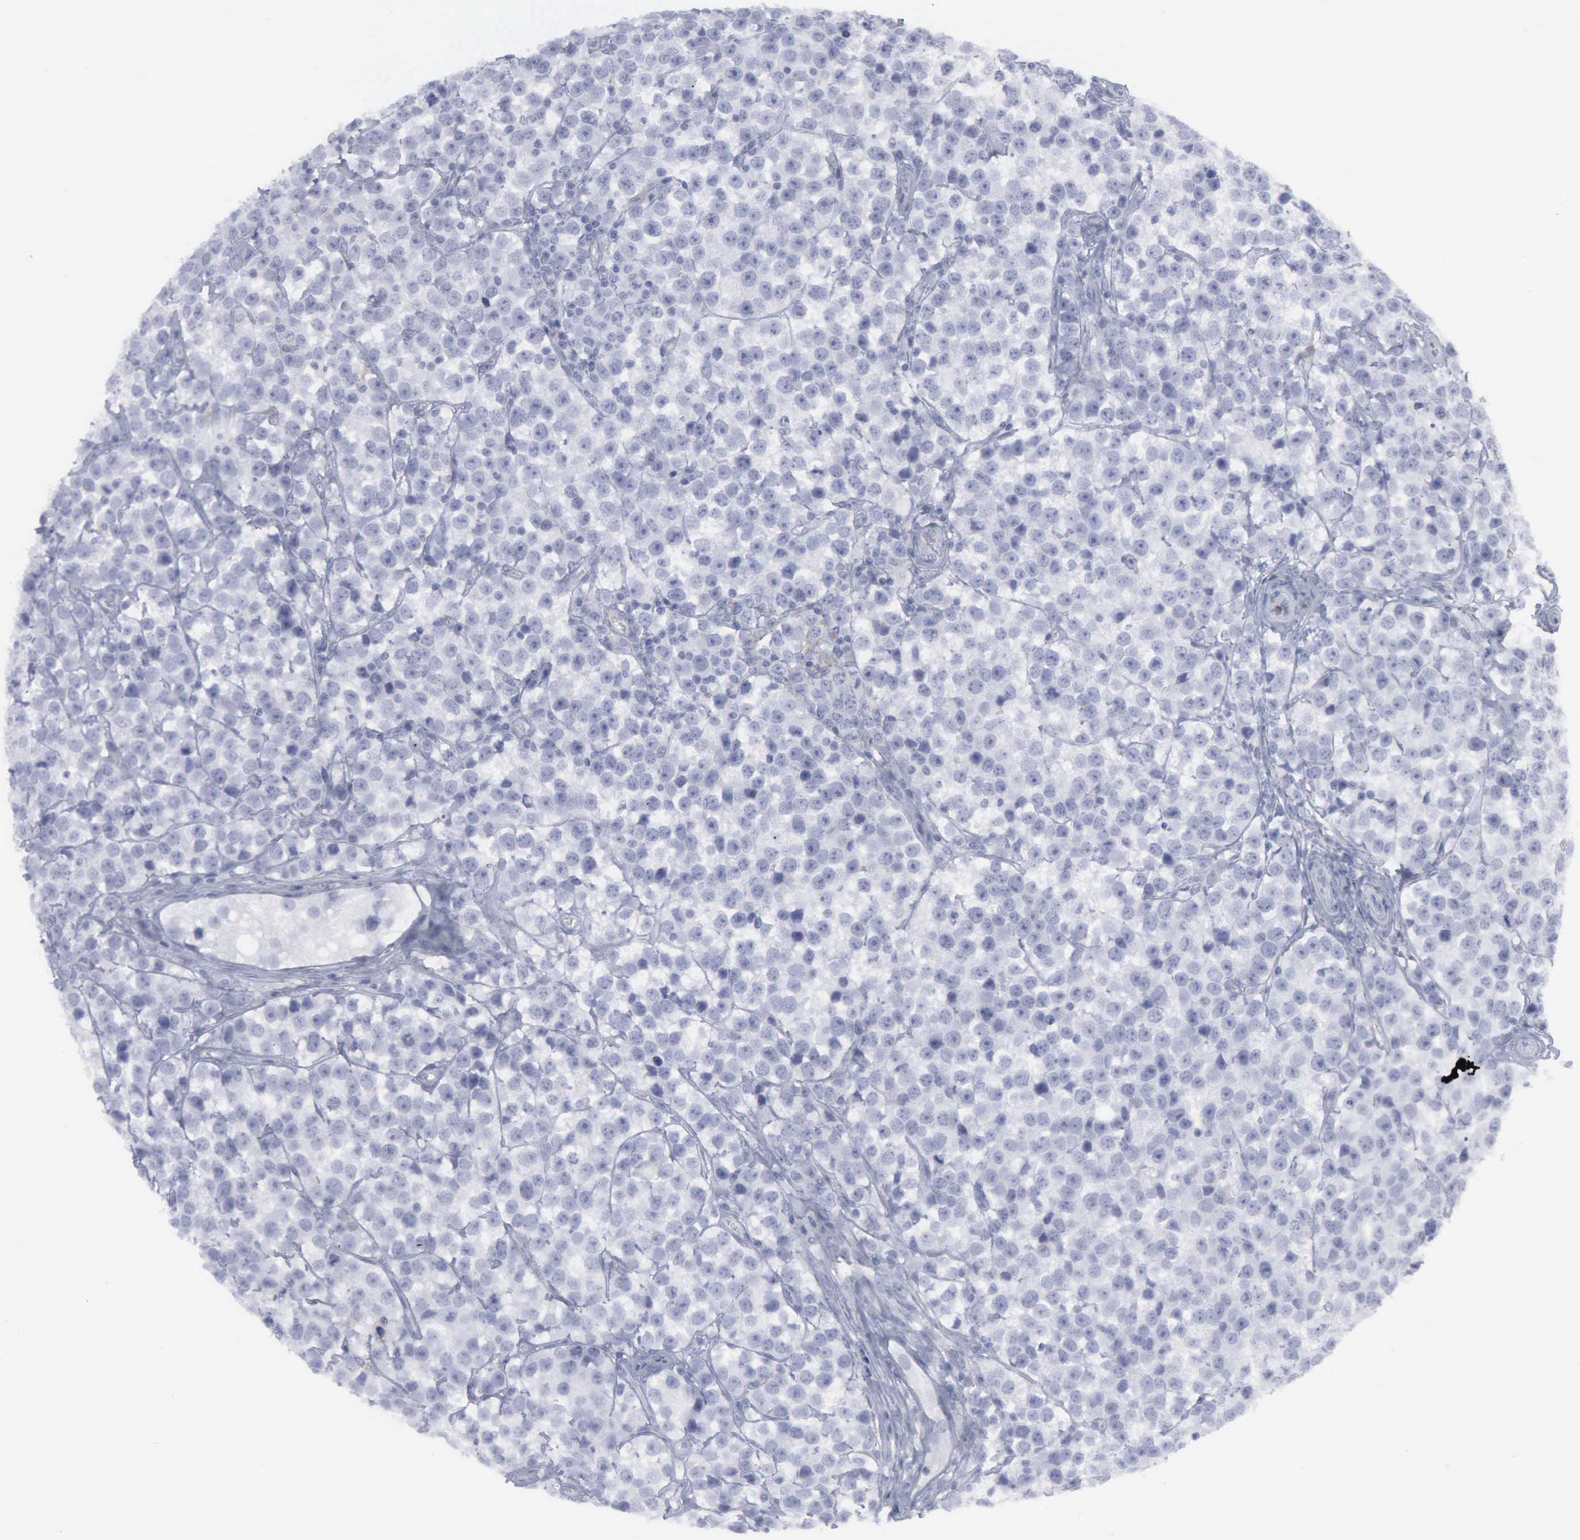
{"staining": {"intensity": "negative", "quantity": "none", "location": "none"}, "tissue": "testis cancer", "cell_type": "Tumor cells", "image_type": "cancer", "snomed": [{"axis": "morphology", "description": "Seminoma, NOS"}, {"axis": "topography", "description": "Testis"}], "caption": "Human seminoma (testis) stained for a protein using IHC reveals no staining in tumor cells.", "gene": "VCAM1", "patient": {"sex": "male", "age": 25}}